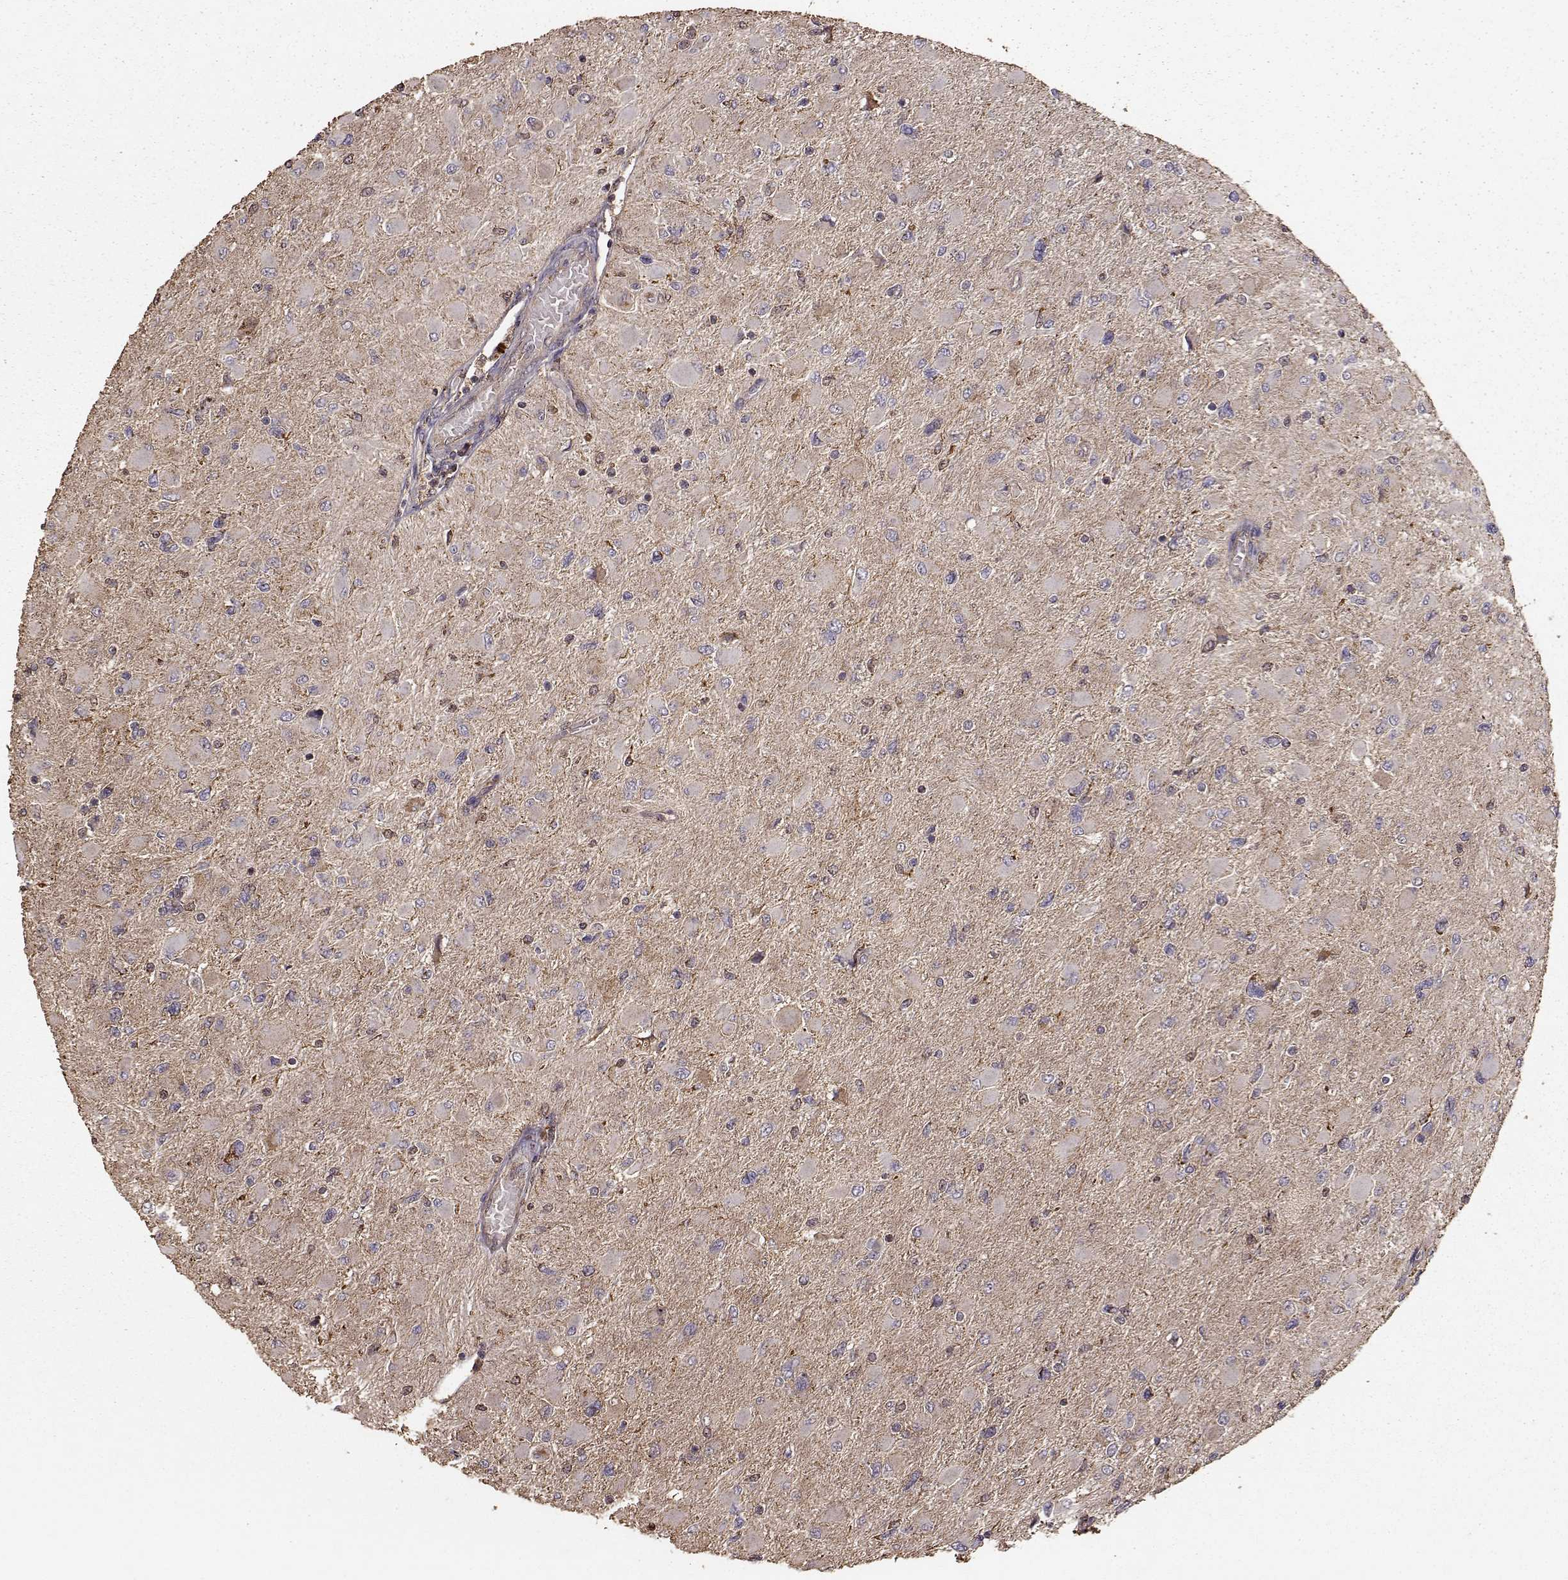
{"staining": {"intensity": "negative", "quantity": "none", "location": "none"}, "tissue": "glioma", "cell_type": "Tumor cells", "image_type": "cancer", "snomed": [{"axis": "morphology", "description": "Glioma, malignant, High grade"}, {"axis": "topography", "description": "Cerebral cortex"}], "caption": "There is no significant positivity in tumor cells of malignant glioma (high-grade).", "gene": "PTGES2", "patient": {"sex": "female", "age": 36}}